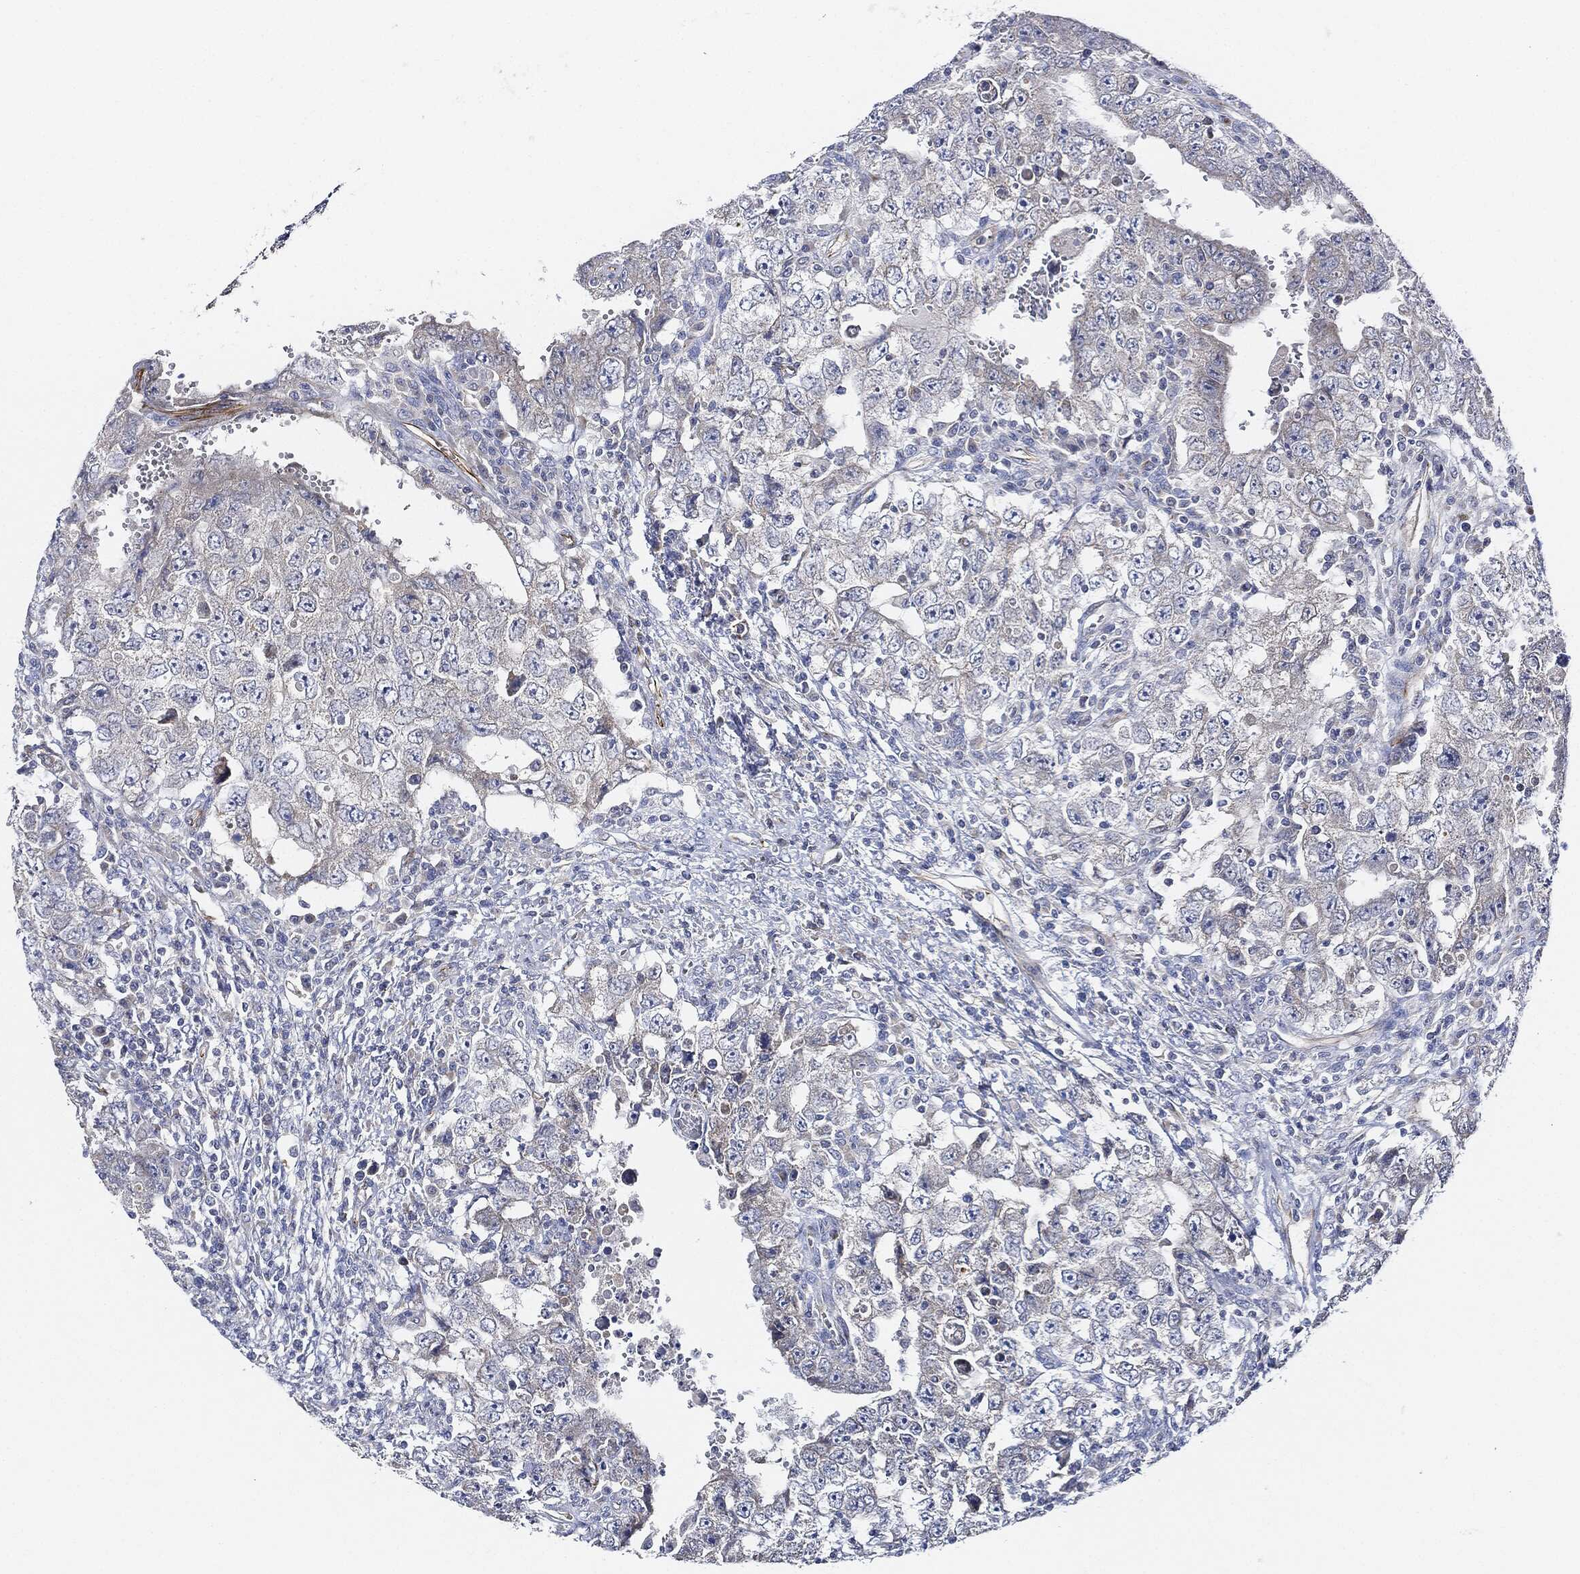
{"staining": {"intensity": "negative", "quantity": "none", "location": "none"}, "tissue": "testis cancer", "cell_type": "Tumor cells", "image_type": "cancer", "snomed": [{"axis": "morphology", "description": "Carcinoma, Embryonal, NOS"}, {"axis": "topography", "description": "Testis"}], "caption": "Immunohistochemical staining of human embryonal carcinoma (testis) displays no significant positivity in tumor cells.", "gene": "THSD1", "patient": {"sex": "male", "age": 26}}